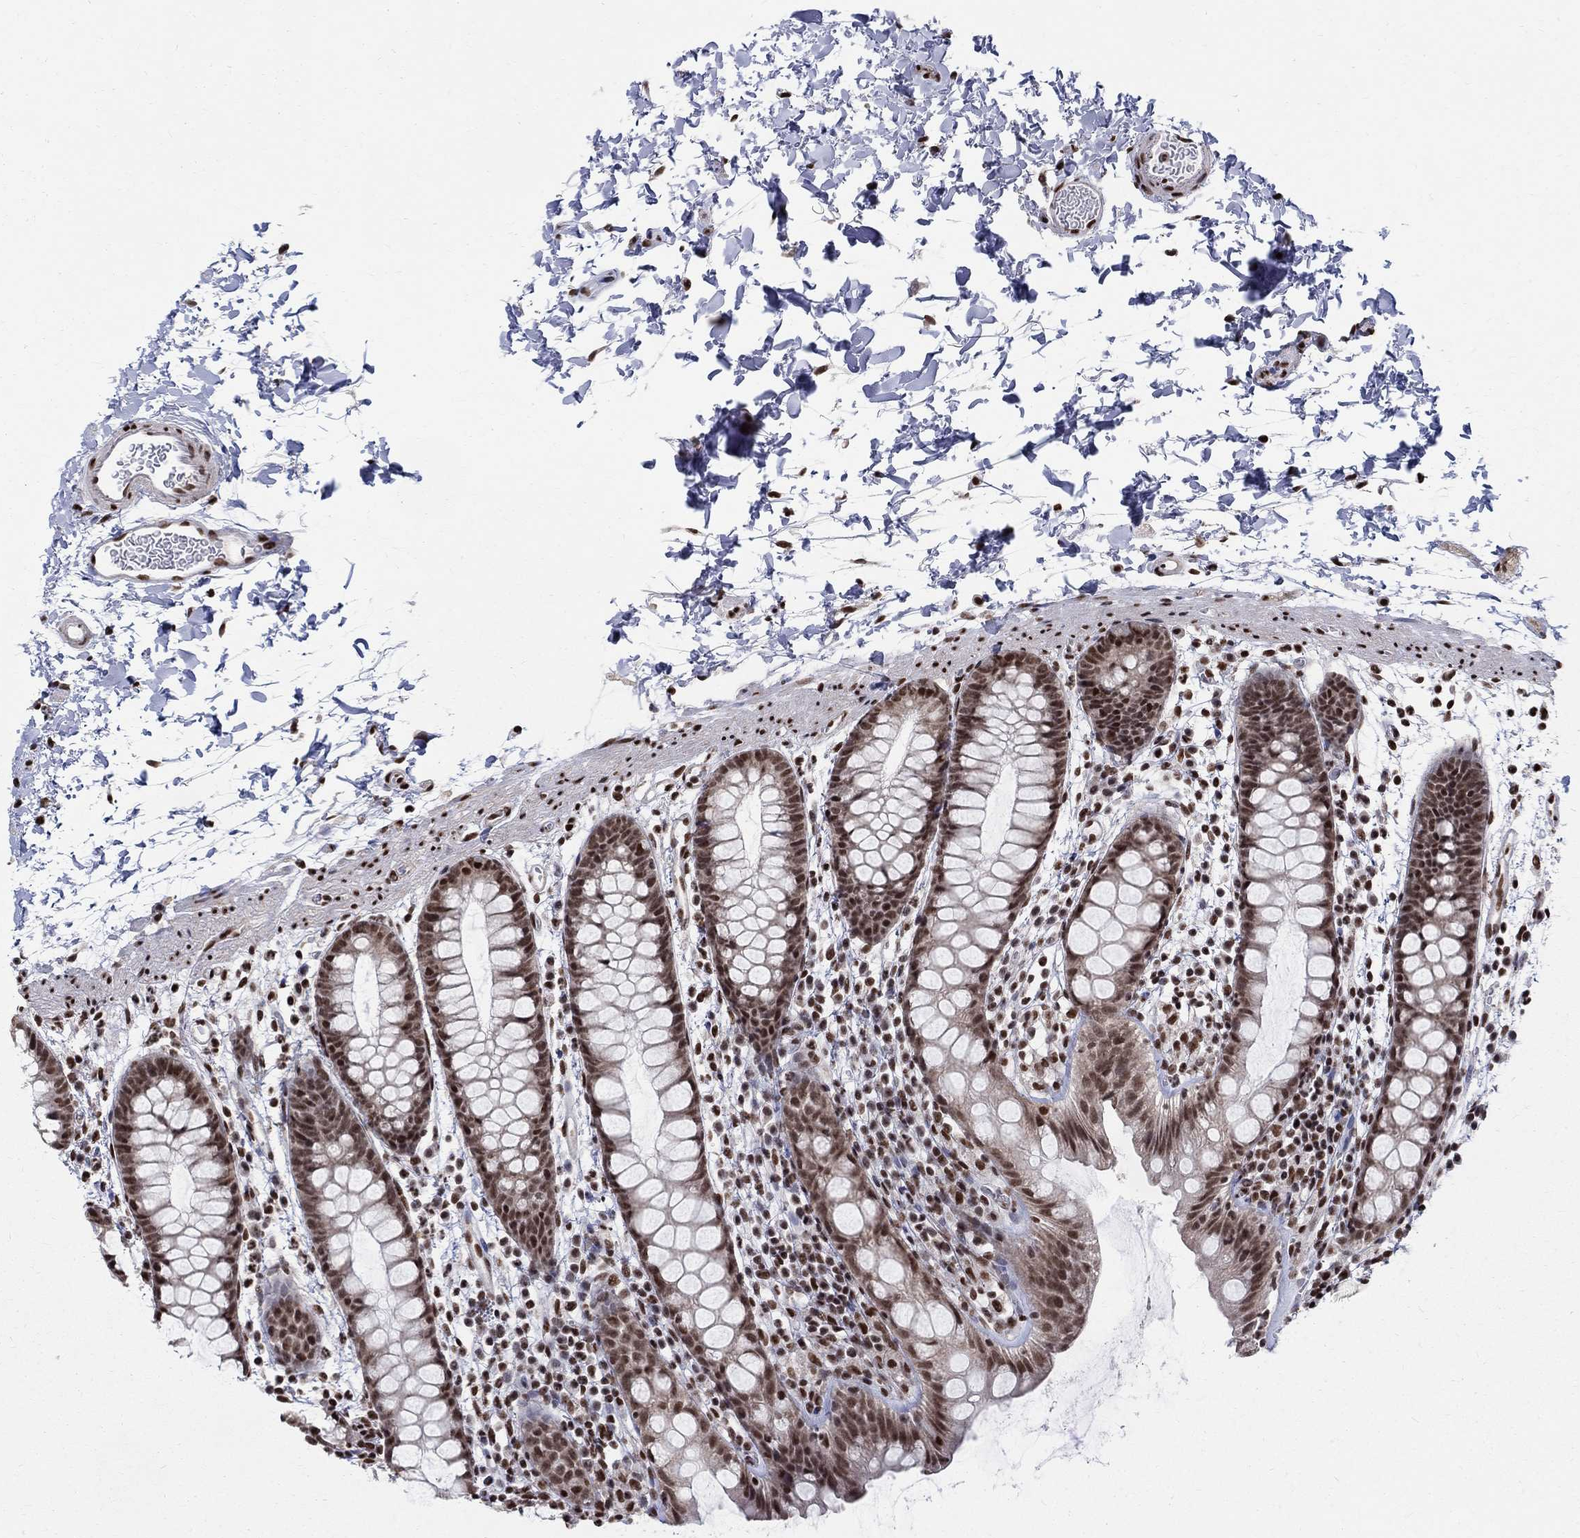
{"staining": {"intensity": "strong", "quantity": "25%-75%", "location": "nuclear"}, "tissue": "rectum", "cell_type": "Glandular cells", "image_type": "normal", "snomed": [{"axis": "morphology", "description": "Normal tissue, NOS"}, {"axis": "topography", "description": "Rectum"}], "caption": "Immunohistochemistry (IHC) histopathology image of unremarkable rectum stained for a protein (brown), which exhibits high levels of strong nuclear positivity in approximately 25%-75% of glandular cells.", "gene": "FBXO16", "patient": {"sex": "male", "age": 57}}